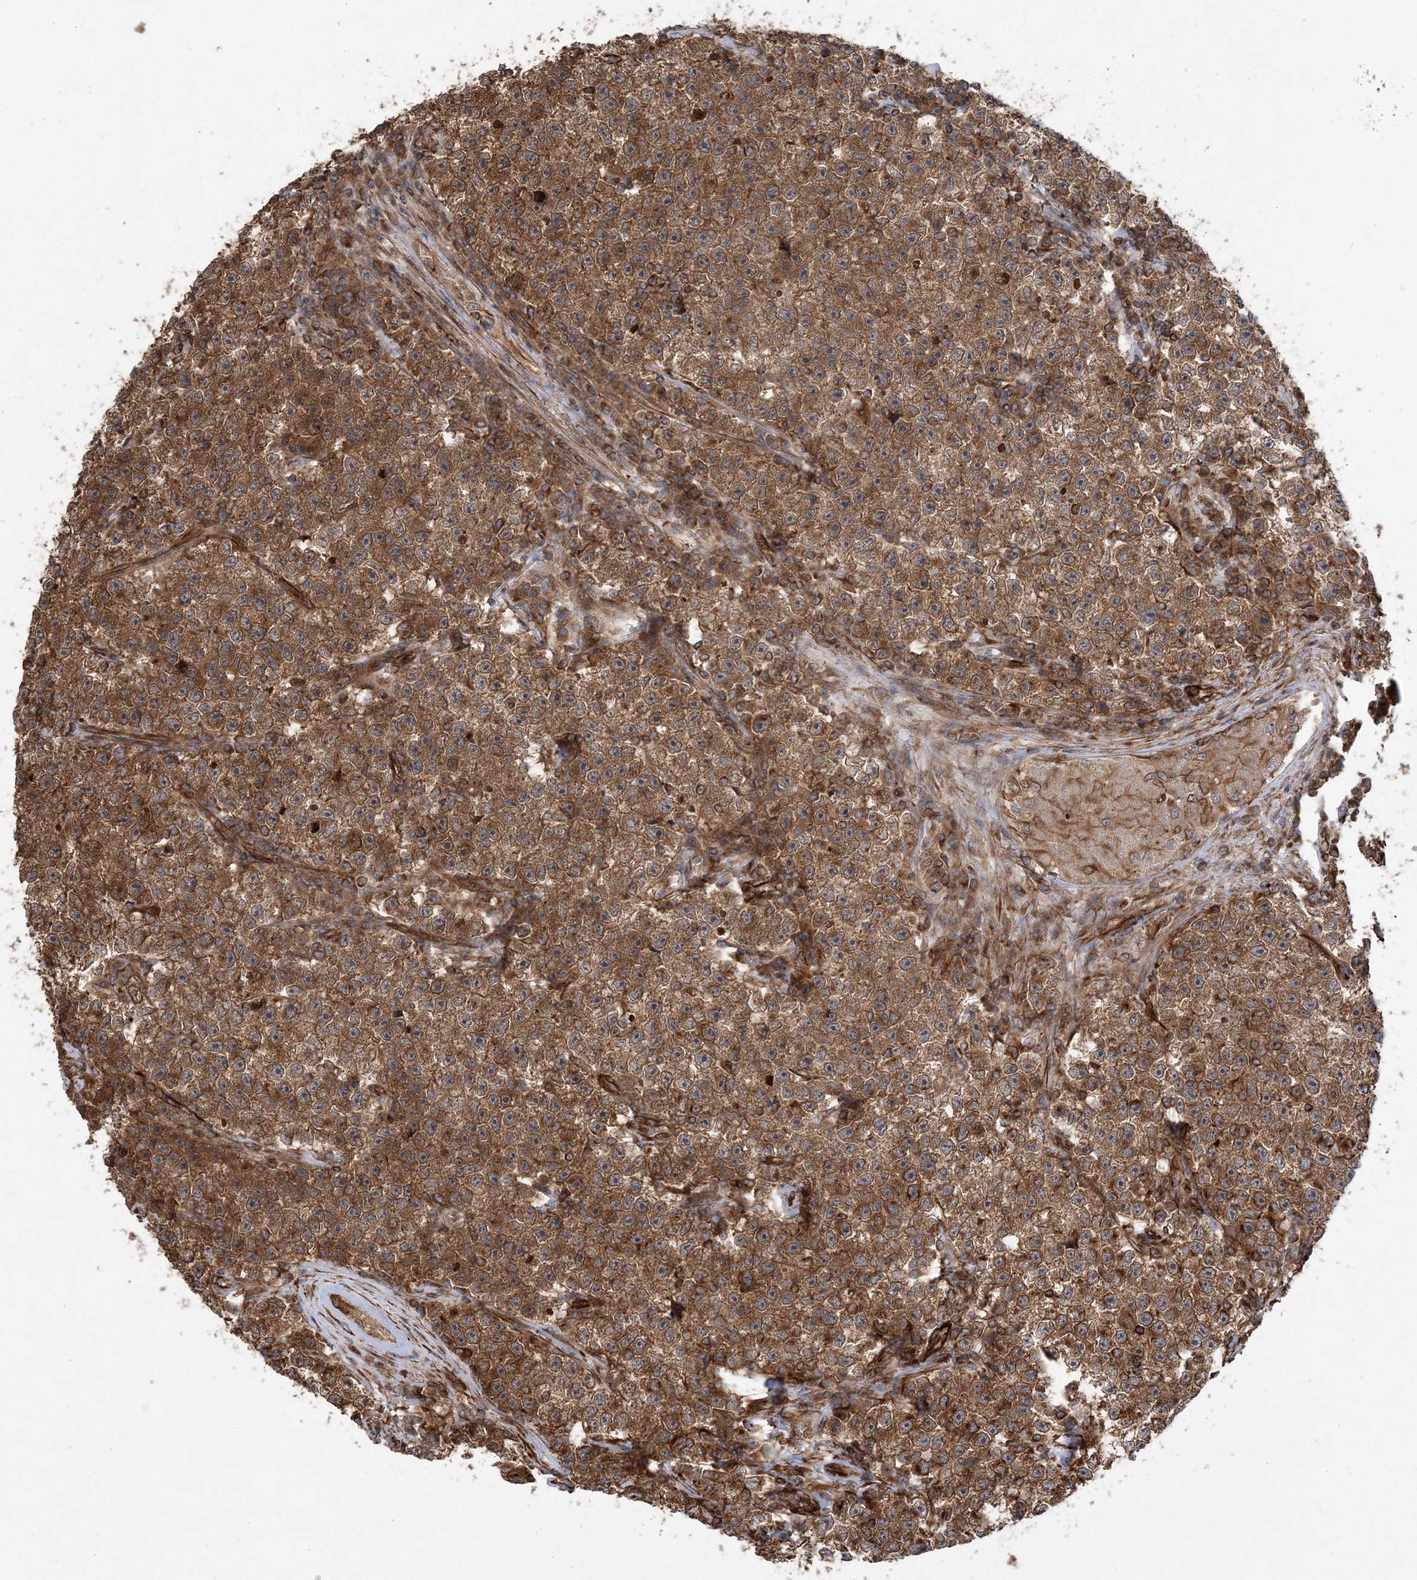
{"staining": {"intensity": "strong", "quantity": ">75%", "location": "cytoplasmic/membranous"}, "tissue": "testis cancer", "cell_type": "Tumor cells", "image_type": "cancer", "snomed": [{"axis": "morphology", "description": "Seminoma, NOS"}, {"axis": "topography", "description": "Testis"}], "caption": "The micrograph displays immunohistochemical staining of seminoma (testis). There is strong cytoplasmic/membranous positivity is appreciated in approximately >75% of tumor cells. The staining was performed using DAB, with brown indicating positive protein expression. Nuclei are stained blue with hematoxylin.", "gene": "FAM114A2", "patient": {"sex": "male", "age": 22}}